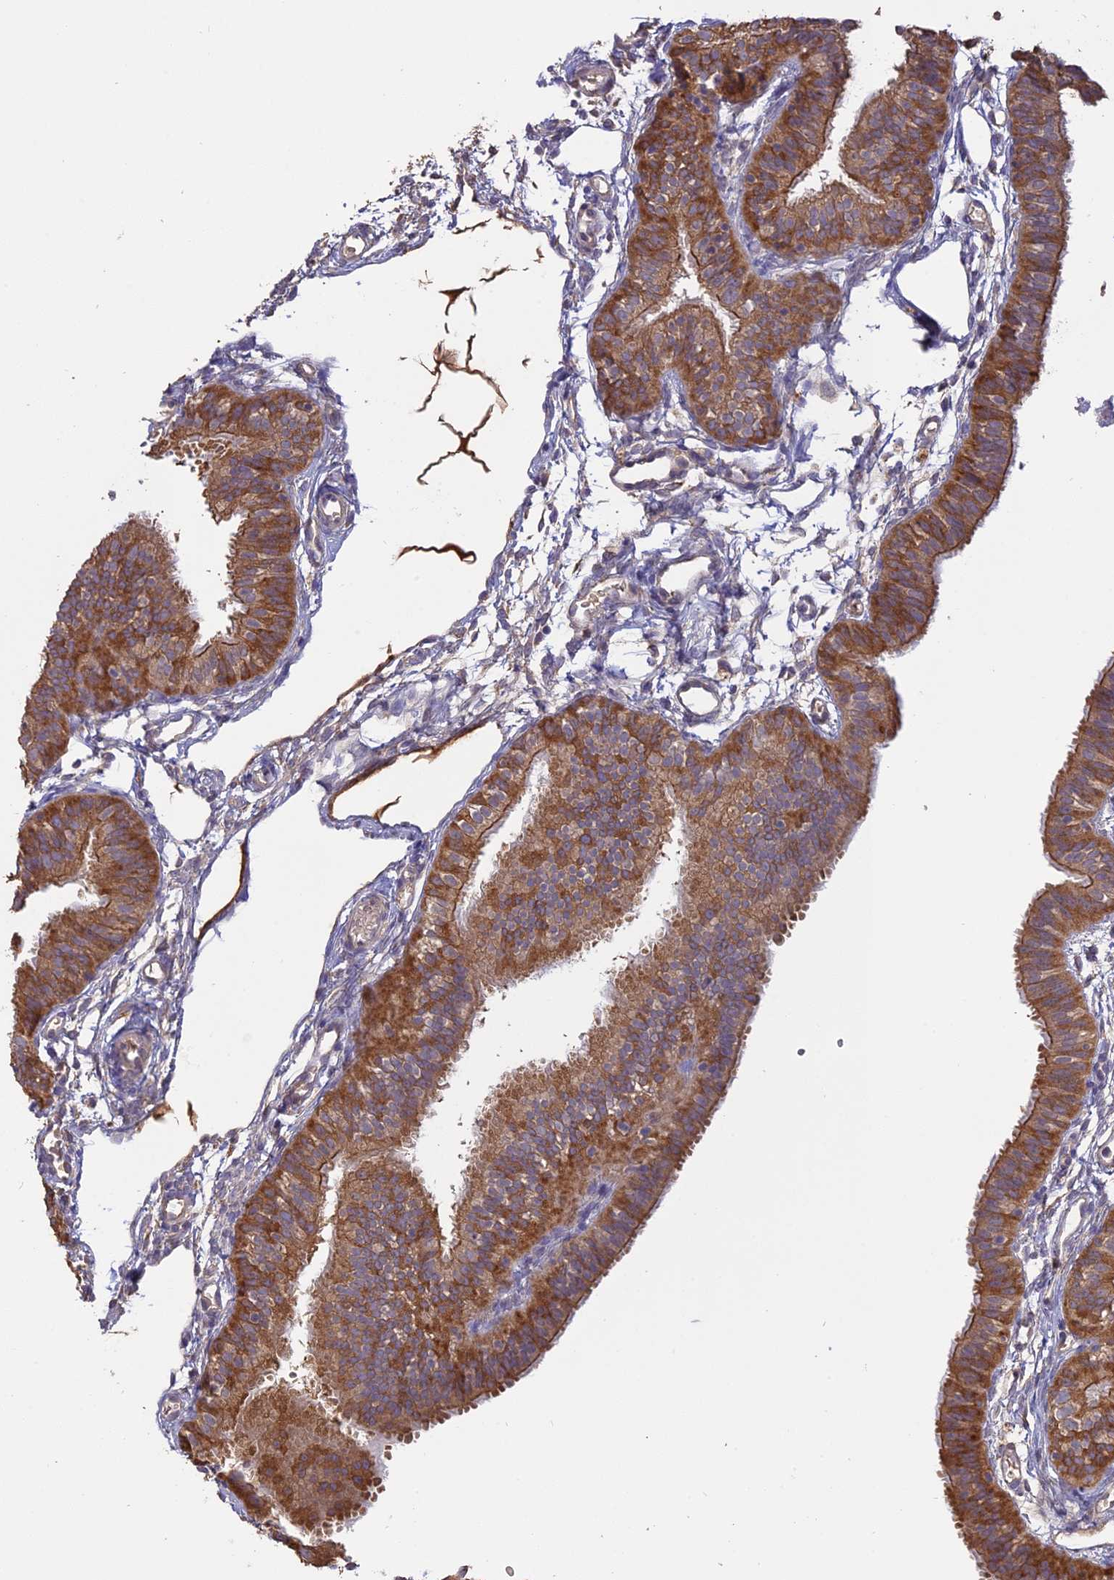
{"staining": {"intensity": "moderate", "quantity": ">75%", "location": "cytoplasmic/membranous"}, "tissue": "fallopian tube", "cell_type": "Glandular cells", "image_type": "normal", "snomed": [{"axis": "morphology", "description": "Normal tissue, NOS"}, {"axis": "topography", "description": "Fallopian tube"}], "caption": "Glandular cells reveal medium levels of moderate cytoplasmic/membranous positivity in about >75% of cells in normal human fallopian tube. The staining was performed using DAB to visualize the protein expression in brown, while the nuclei were stained in blue with hematoxylin (Magnification: 20x).", "gene": "PPIC", "patient": {"sex": "female", "age": 35}}